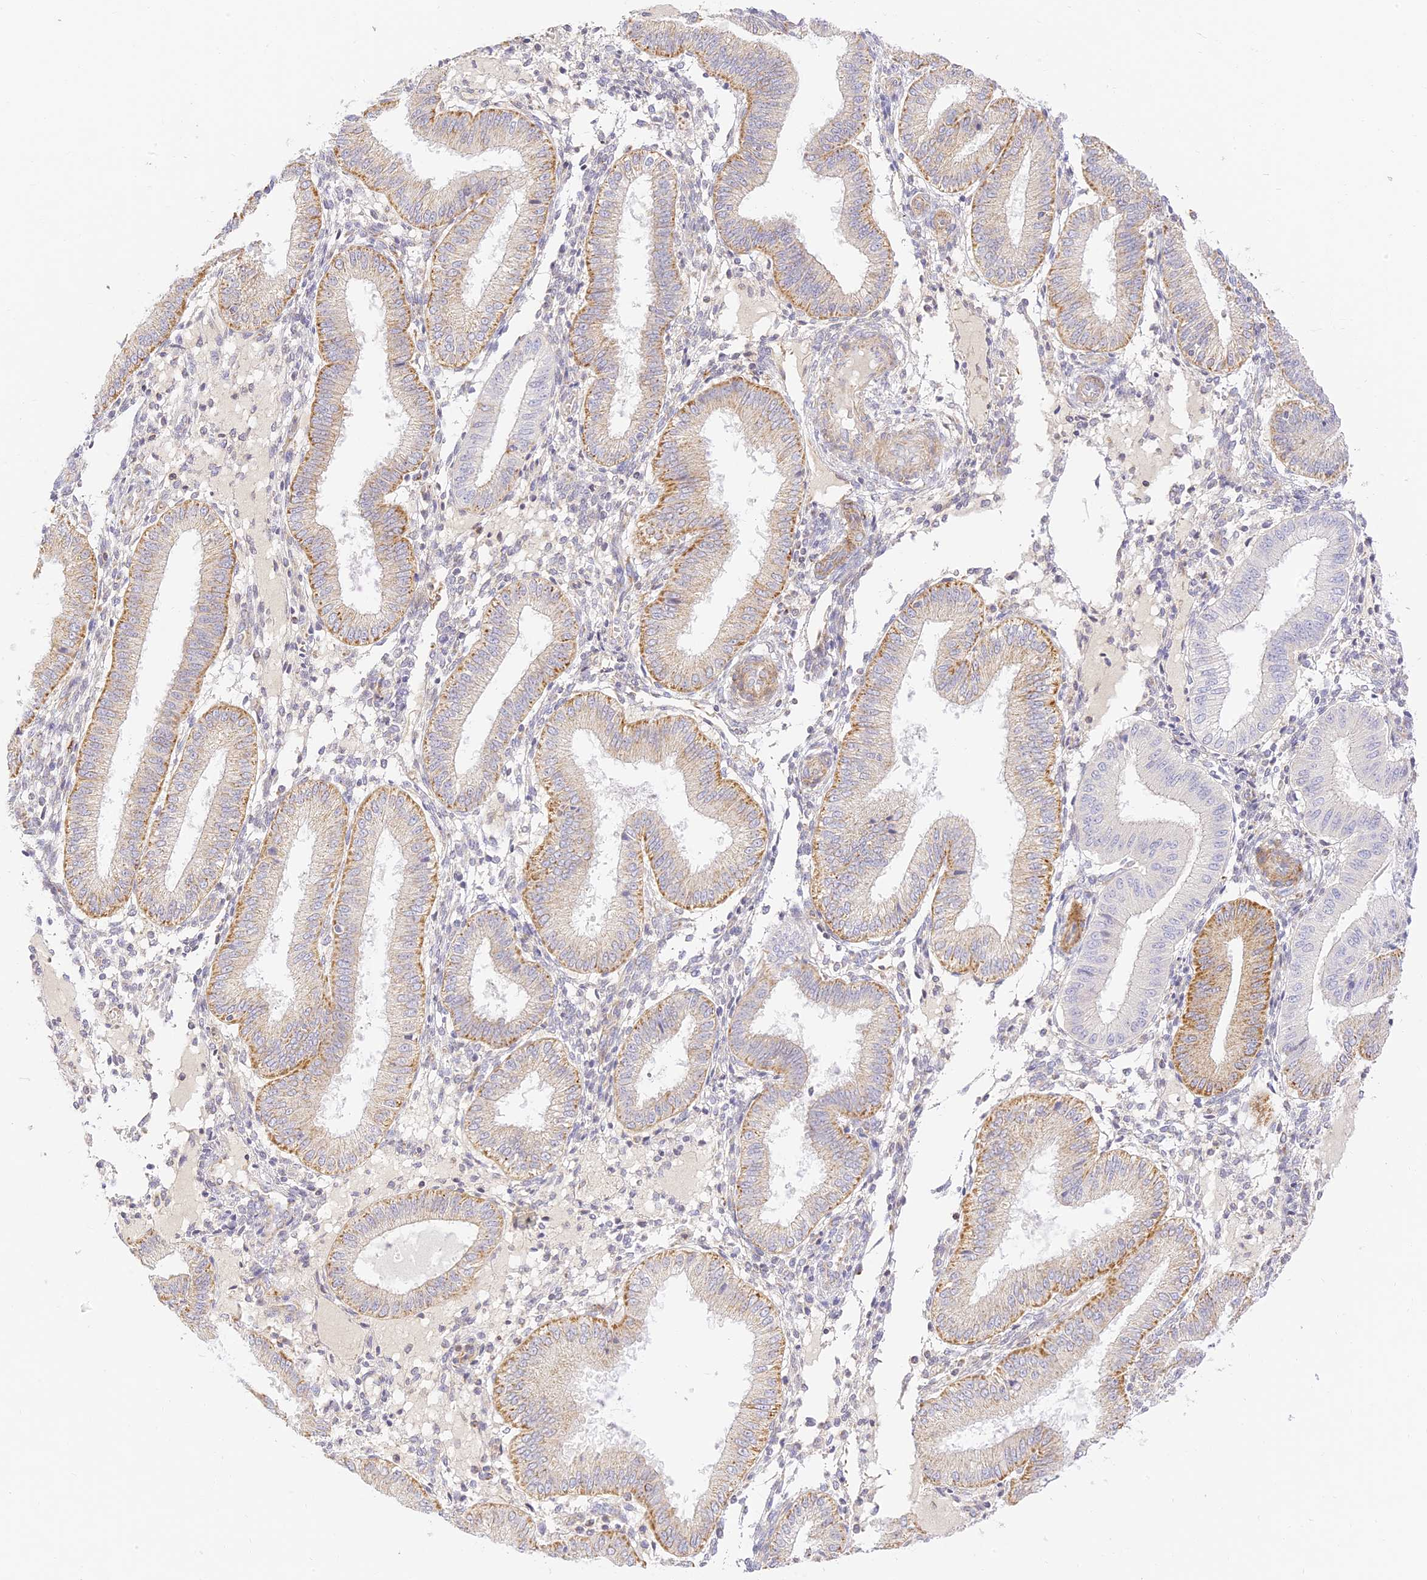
{"staining": {"intensity": "negative", "quantity": "none", "location": "none"}, "tissue": "endometrium", "cell_type": "Cells in endometrial stroma", "image_type": "normal", "snomed": [{"axis": "morphology", "description": "Normal tissue, NOS"}, {"axis": "topography", "description": "Endometrium"}], "caption": "Endometrium stained for a protein using IHC exhibits no positivity cells in endometrial stroma.", "gene": "LRRC15", "patient": {"sex": "female", "age": 39}}